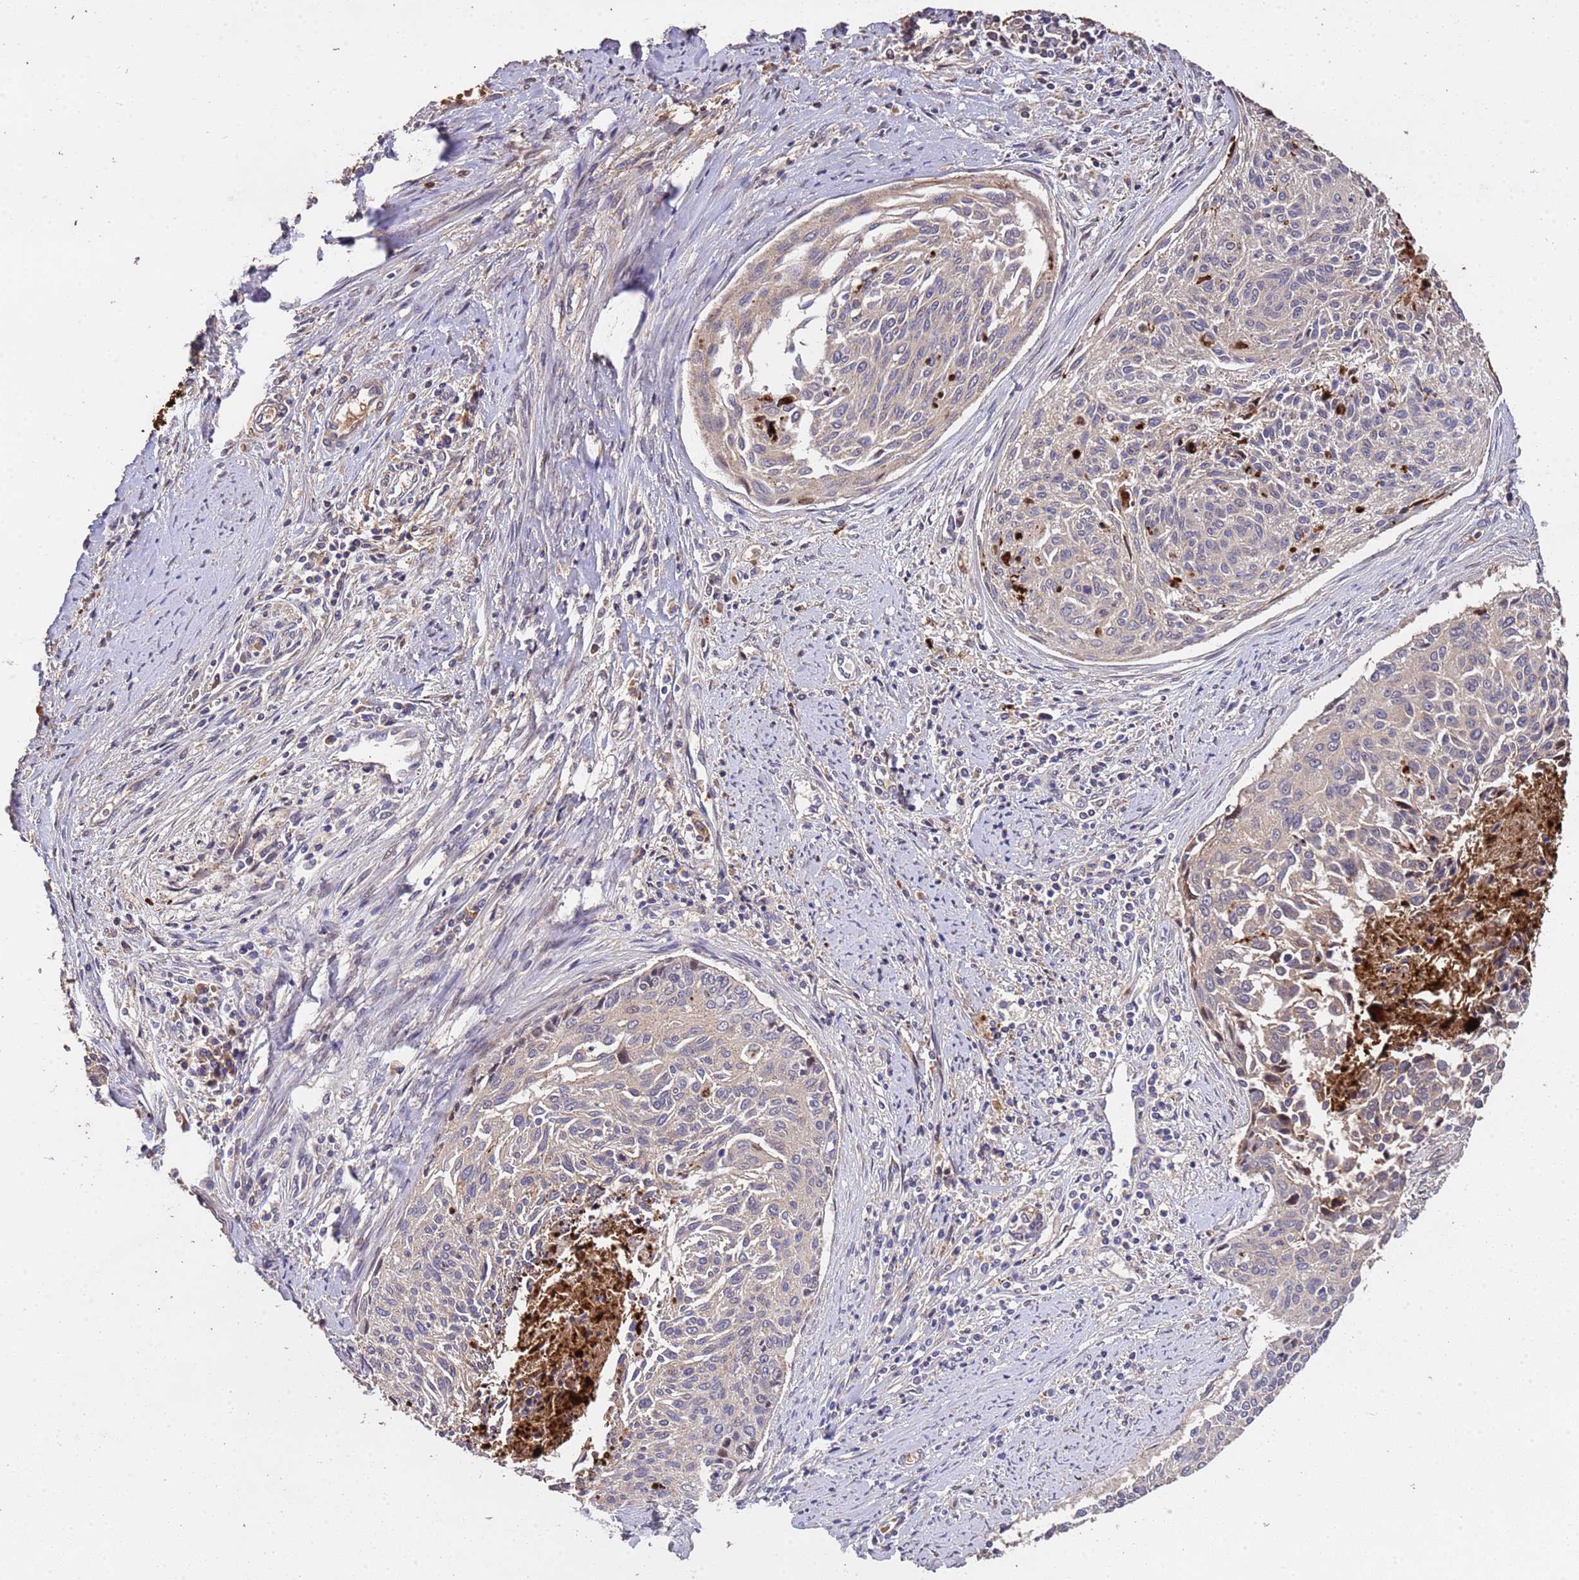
{"staining": {"intensity": "negative", "quantity": "none", "location": "none"}, "tissue": "cervical cancer", "cell_type": "Tumor cells", "image_type": "cancer", "snomed": [{"axis": "morphology", "description": "Squamous cell carcinoma, NOS"}, {"axis": "topography", "description": "Cervix"}], "caption": "This is an immunohistochemistry (IHC) micrograph of human squamous cell carcinoma (cervical). There is no expression in tumor cells.", "gene": "CCDC184", "patient": {"sex": "female", "age": 55}}